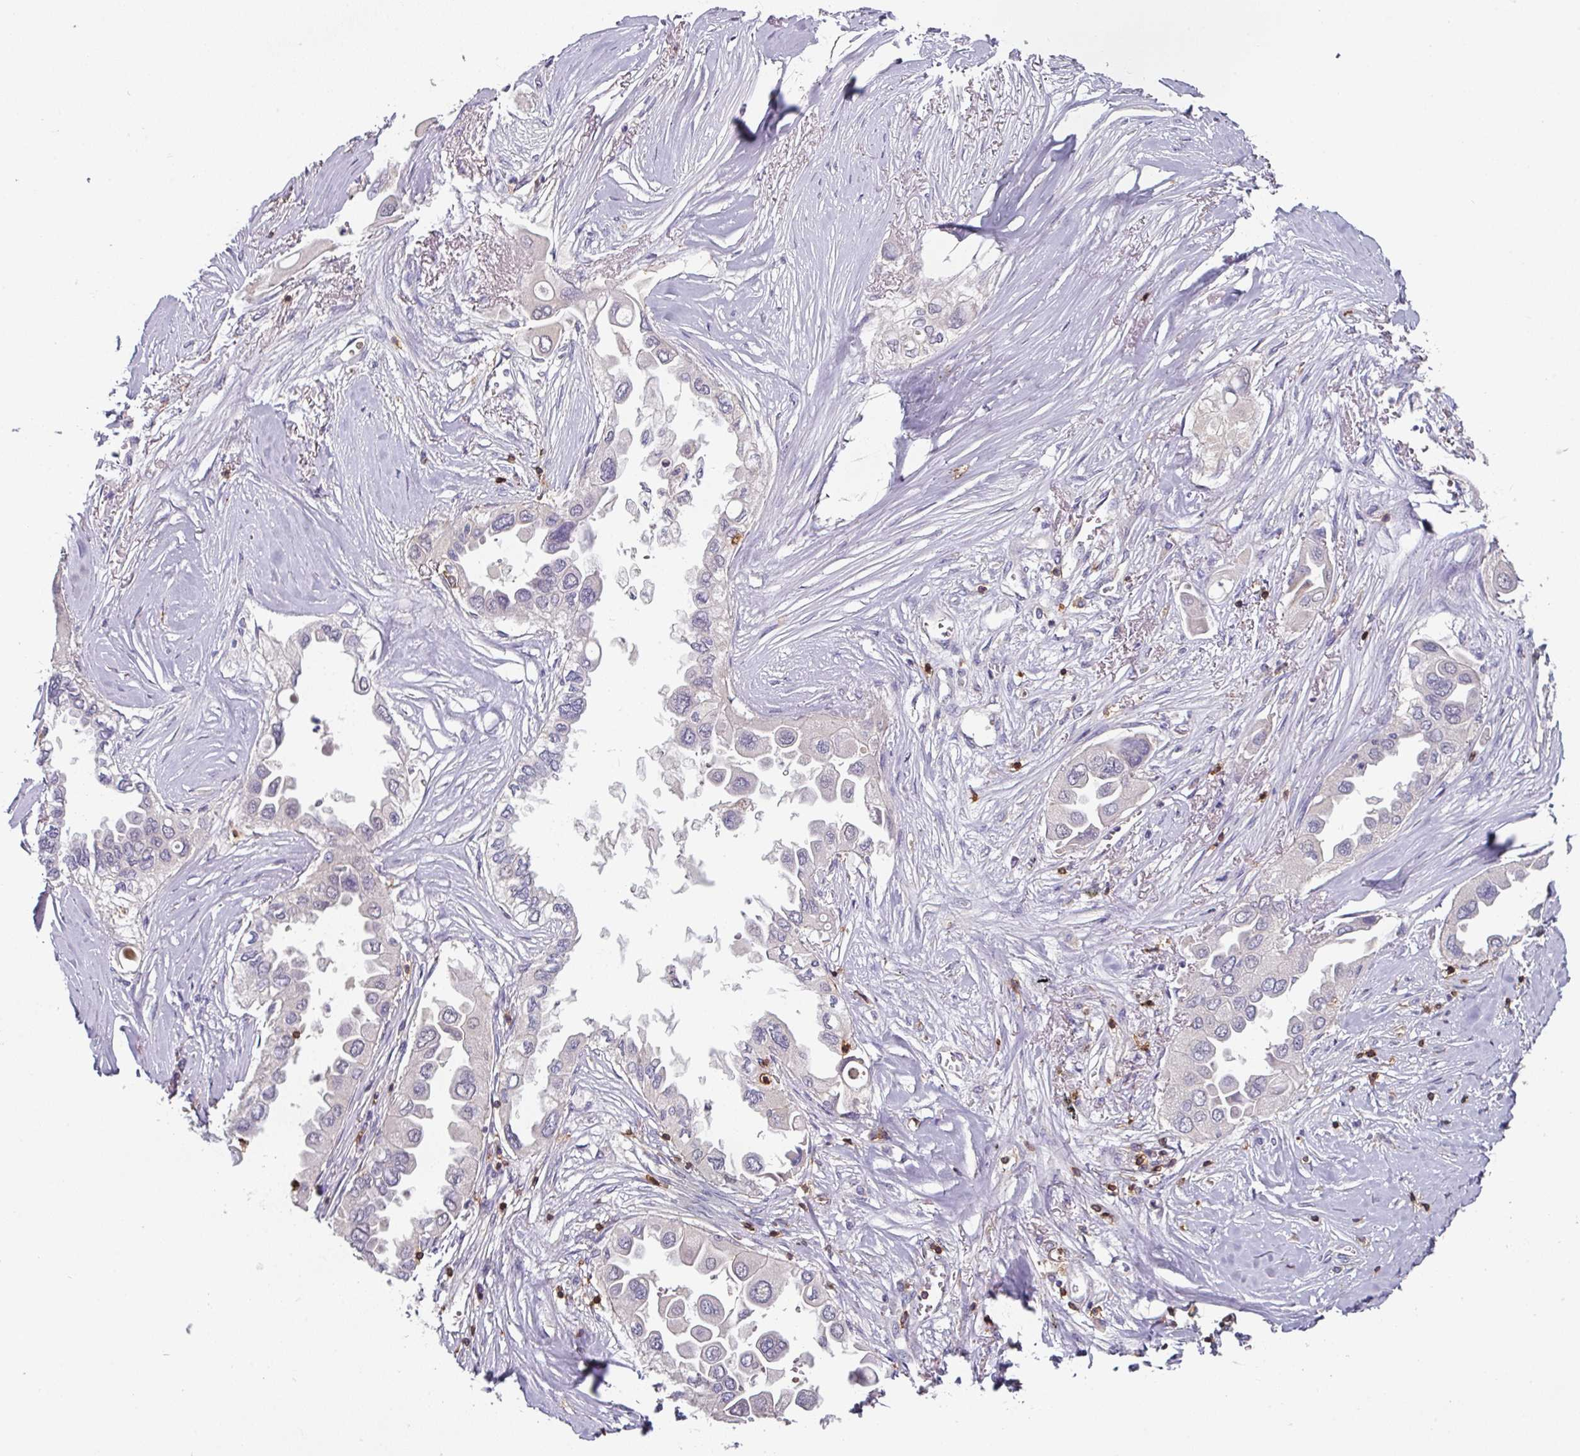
{"staining": {"intensity": "negative", "quantity": "none", "location": "none"}, "tissue": "lung cancer", "cell_type": "Tumor cells", "image_type": "cancer", "snomed": [{"axis": "morphology", "description": "Adenocarcinoma, NOS"}, {"axis": "topography", "description": "Lung"}], "caption": "DAB immunohistochemical staining of adenocarcinoma (lung) exhibits no significant positivity in tumor cells.", "gene": "CD3G", "patient": {"sex": "female", "age": 76}}